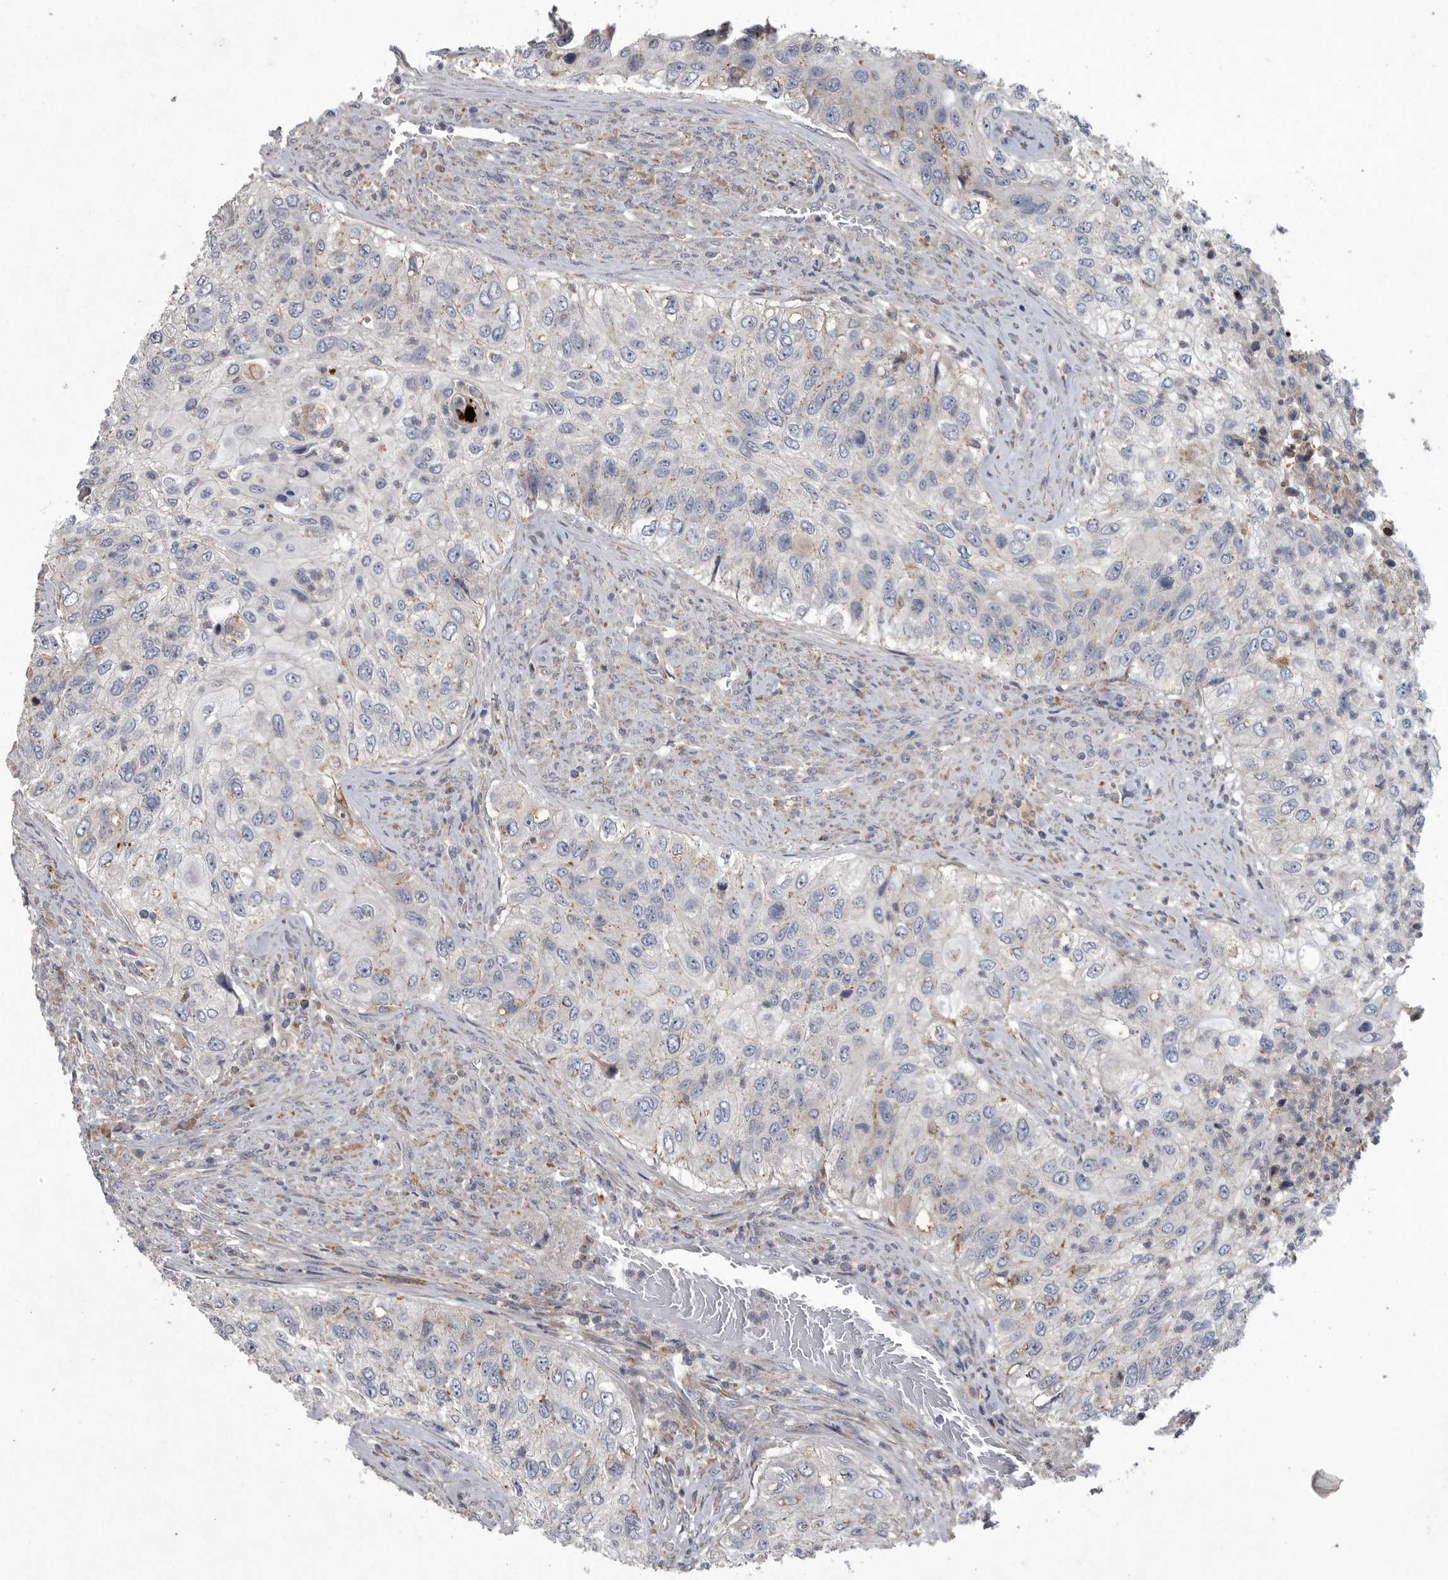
{"staining": {"intensity": "negative", "quantity": "none", "location": "none"}, "tissue": "urothelial cancer", "cell_type": "Tumor cells", "image_type": "cancer", "snomed": [{"axis": "morphology", "description": "Urothelial carcinoma, High grade"}, {"axis": "topography", "description": "Urinary bladder"}], "caption": "IHC photomicrograph of high-grade urothelial carcinoma stained for a protein (brown), which displays no expression in tumor cells.", "gene": "LAMTOR3", "patient": {"sex": "female", "age": 60}}